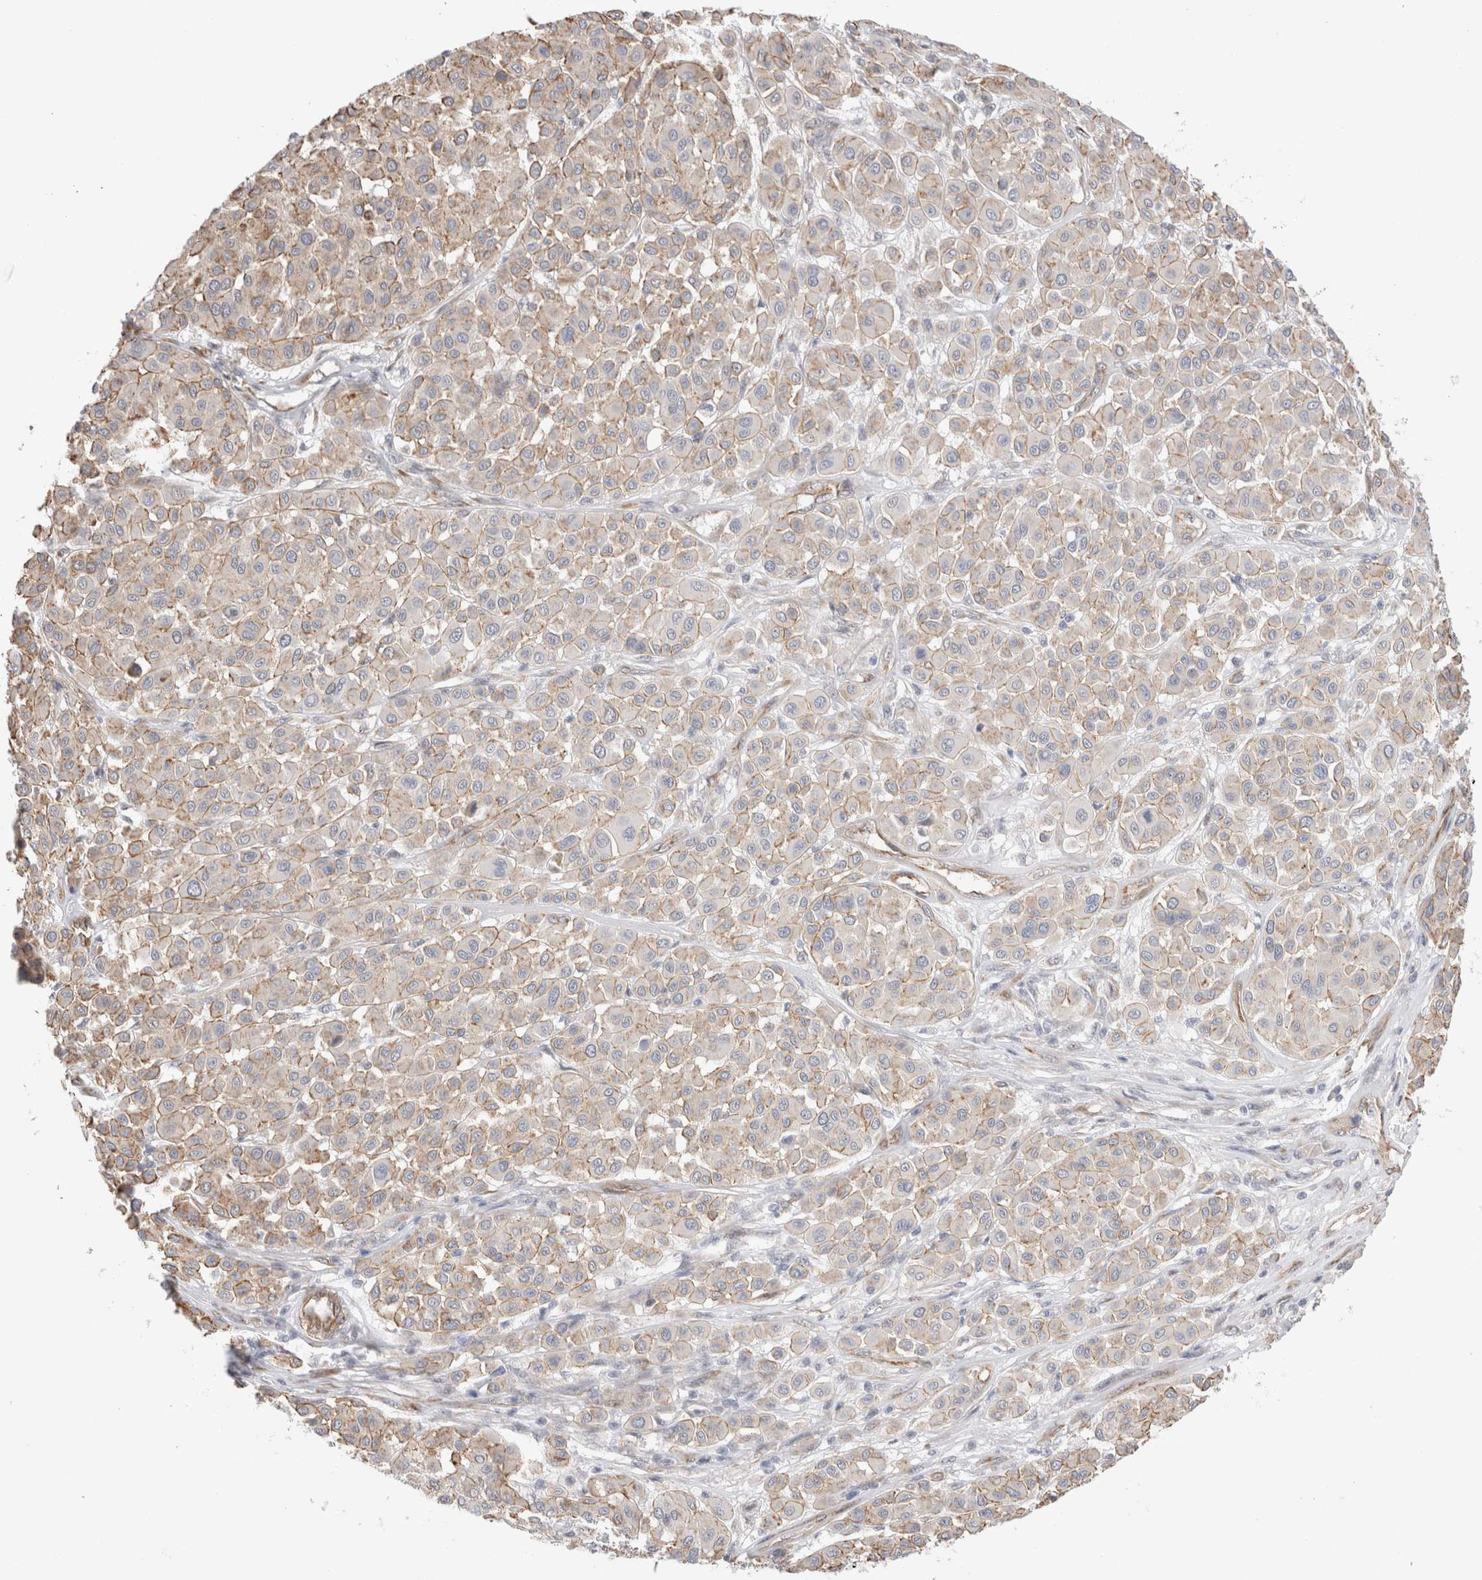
{"staining": {"intensity": "weak", "quantity": "25%-75%", "location": "cytoplasmic/membranous"}, "tissue": "melanoma", "cell_type": "Tumor cells", "image_type": "cancer", "snomed": [{"axis": "morphology", "description": "Malignant melanoma, Metastatic site"}, {"axis": "topography", "description": "Soft tissue"}], "caption": "Malignant melanoma (metastatic site) tissue reveals weak cytoplasmic/membranous staining in approximately 25%-75% of tumor cells", "gene": "CAAP1", "patient": {"sex": "male", "age": 41}}